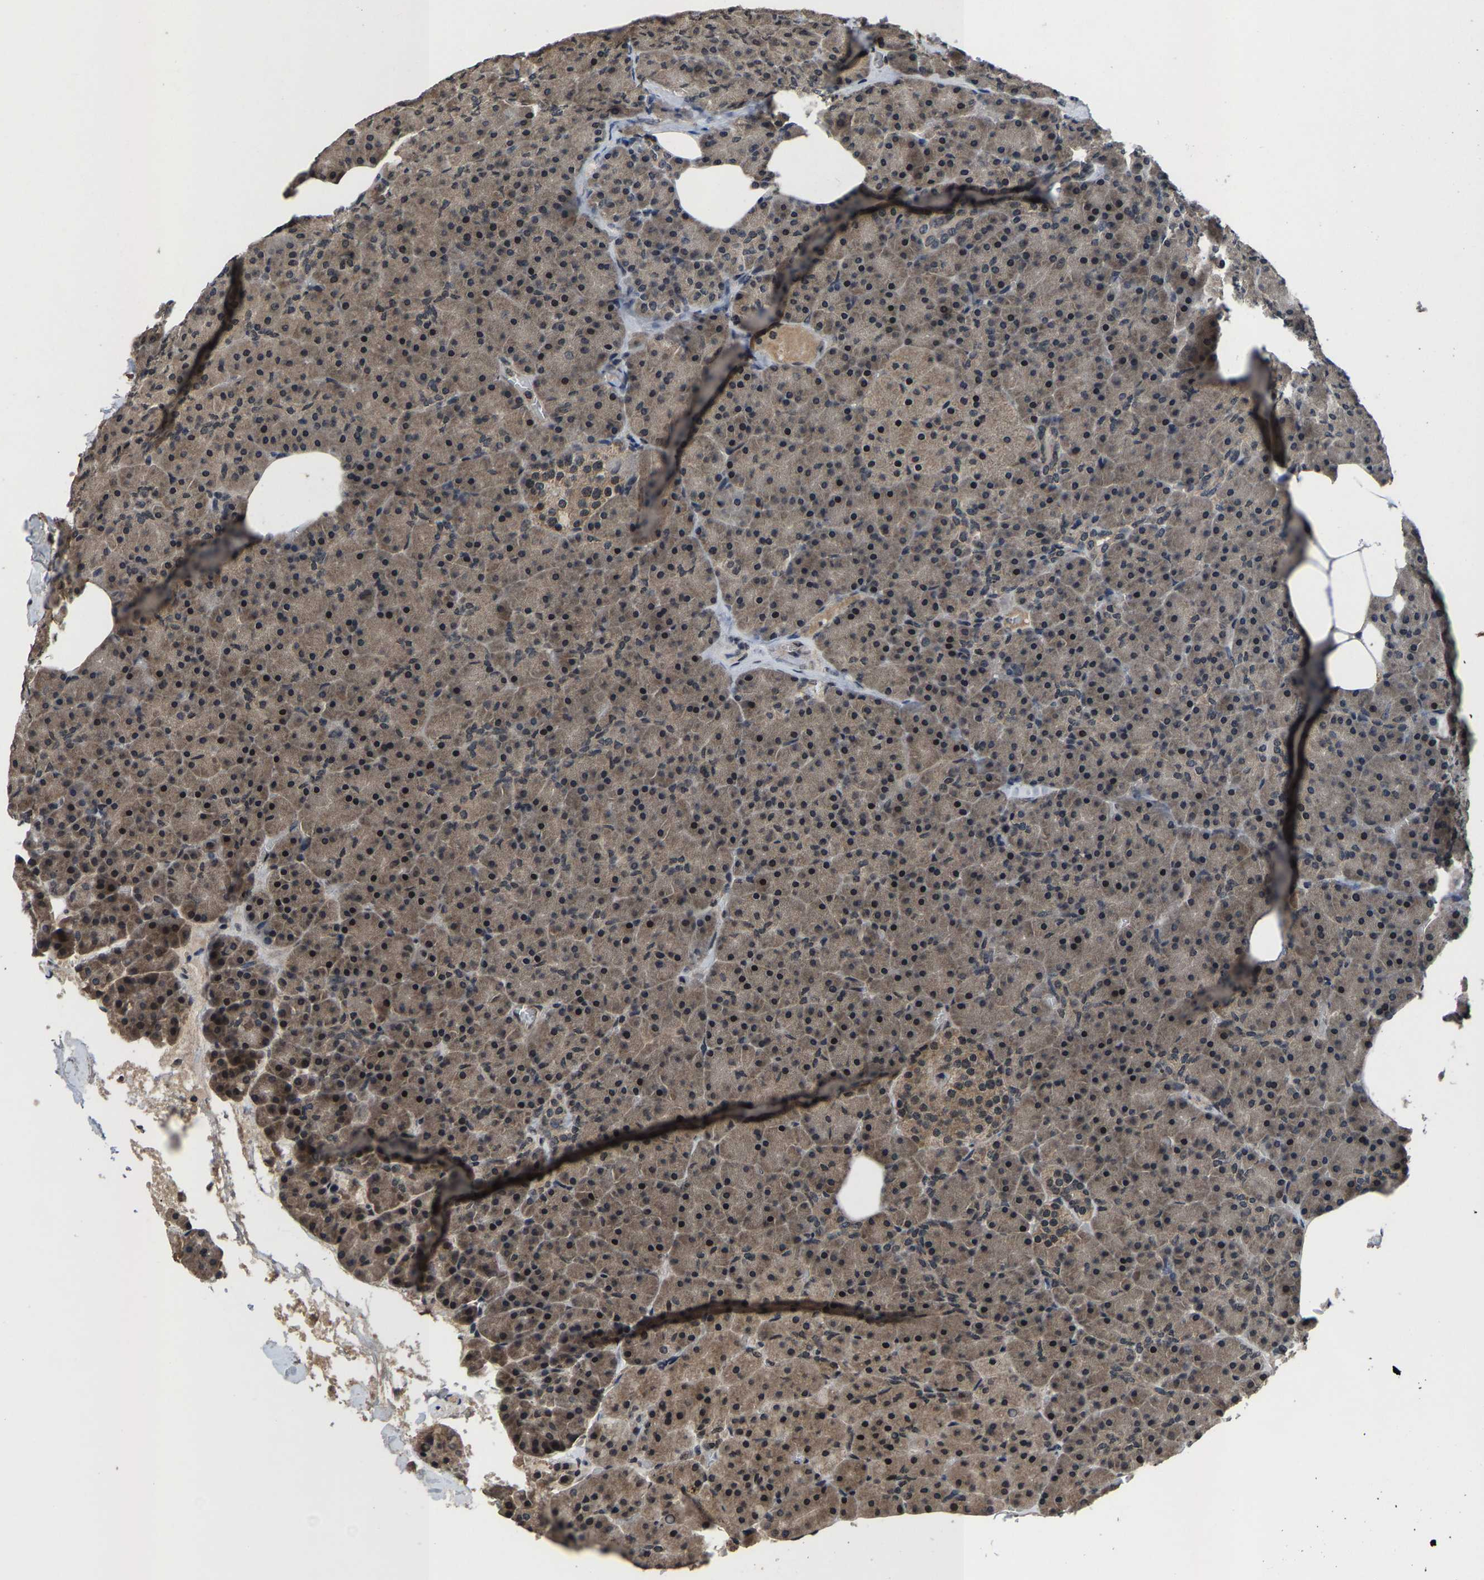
{"staining": {"intensity": "moderate", "quantity": ">75%", "location": "cytoplasmic/membranous,nuclear"}, "tissue": "pancreas", "cell_type": "Exocrine glandular cells", "image_type": "normal", "snomed": [{"axis": "morphology", "description": "Normal tissue, NOS"}, {"axis": "morphology", "description": "Carcinoid, malignant, NOS"}, {"axis": "topography", "description": "Pancreas"}], "caption": "IHC photomicrograph of unremarkable pancreas stained for a protein (brown), which reveals medium levels of moderate cytoplasmic/membranous,nuclear staining in about >75% of exocrine glandular cells.", "gene": "HUWE1", "patient": {"sex": "female", "age": 35}}